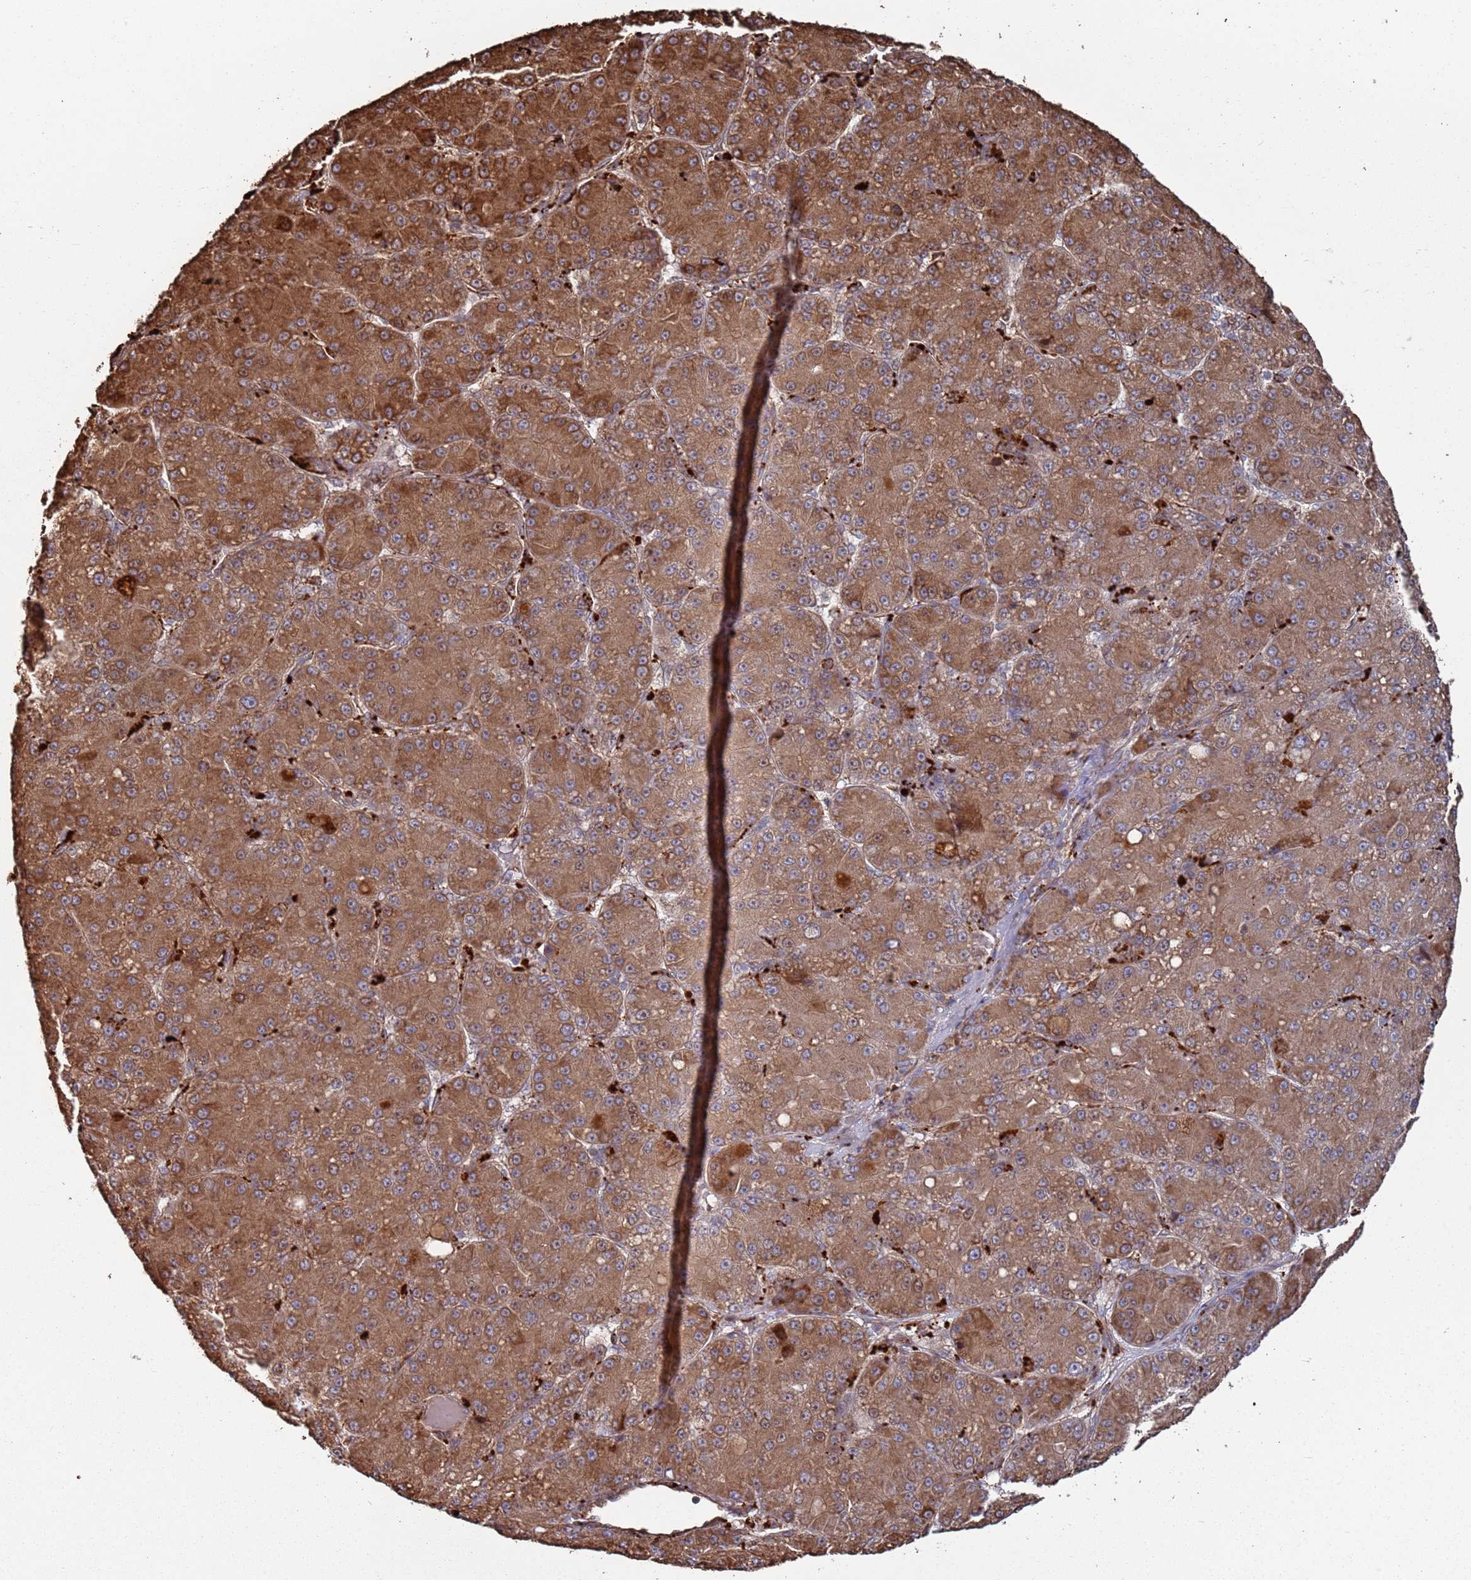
{"staining": {"intensity": "strong", "quantity": ">75%", "location": "cytoplasmic/membranous"}, "tissue": "liver cancer", "cell_type": "Tumor cells", "image_type": "cancer", "snomed": [{"axis": "morphology", "description": "Carcinoma, Hepatocellular, NOS"}, {"axis": "topography", "description": "Liver"}], "caption": "Liver cancer tissue reveals strong cytoplasmic/membranous expression in about >75% of tumor cells", "gene": "LACC1", "patient": {"sex": "male", "age": 67}}